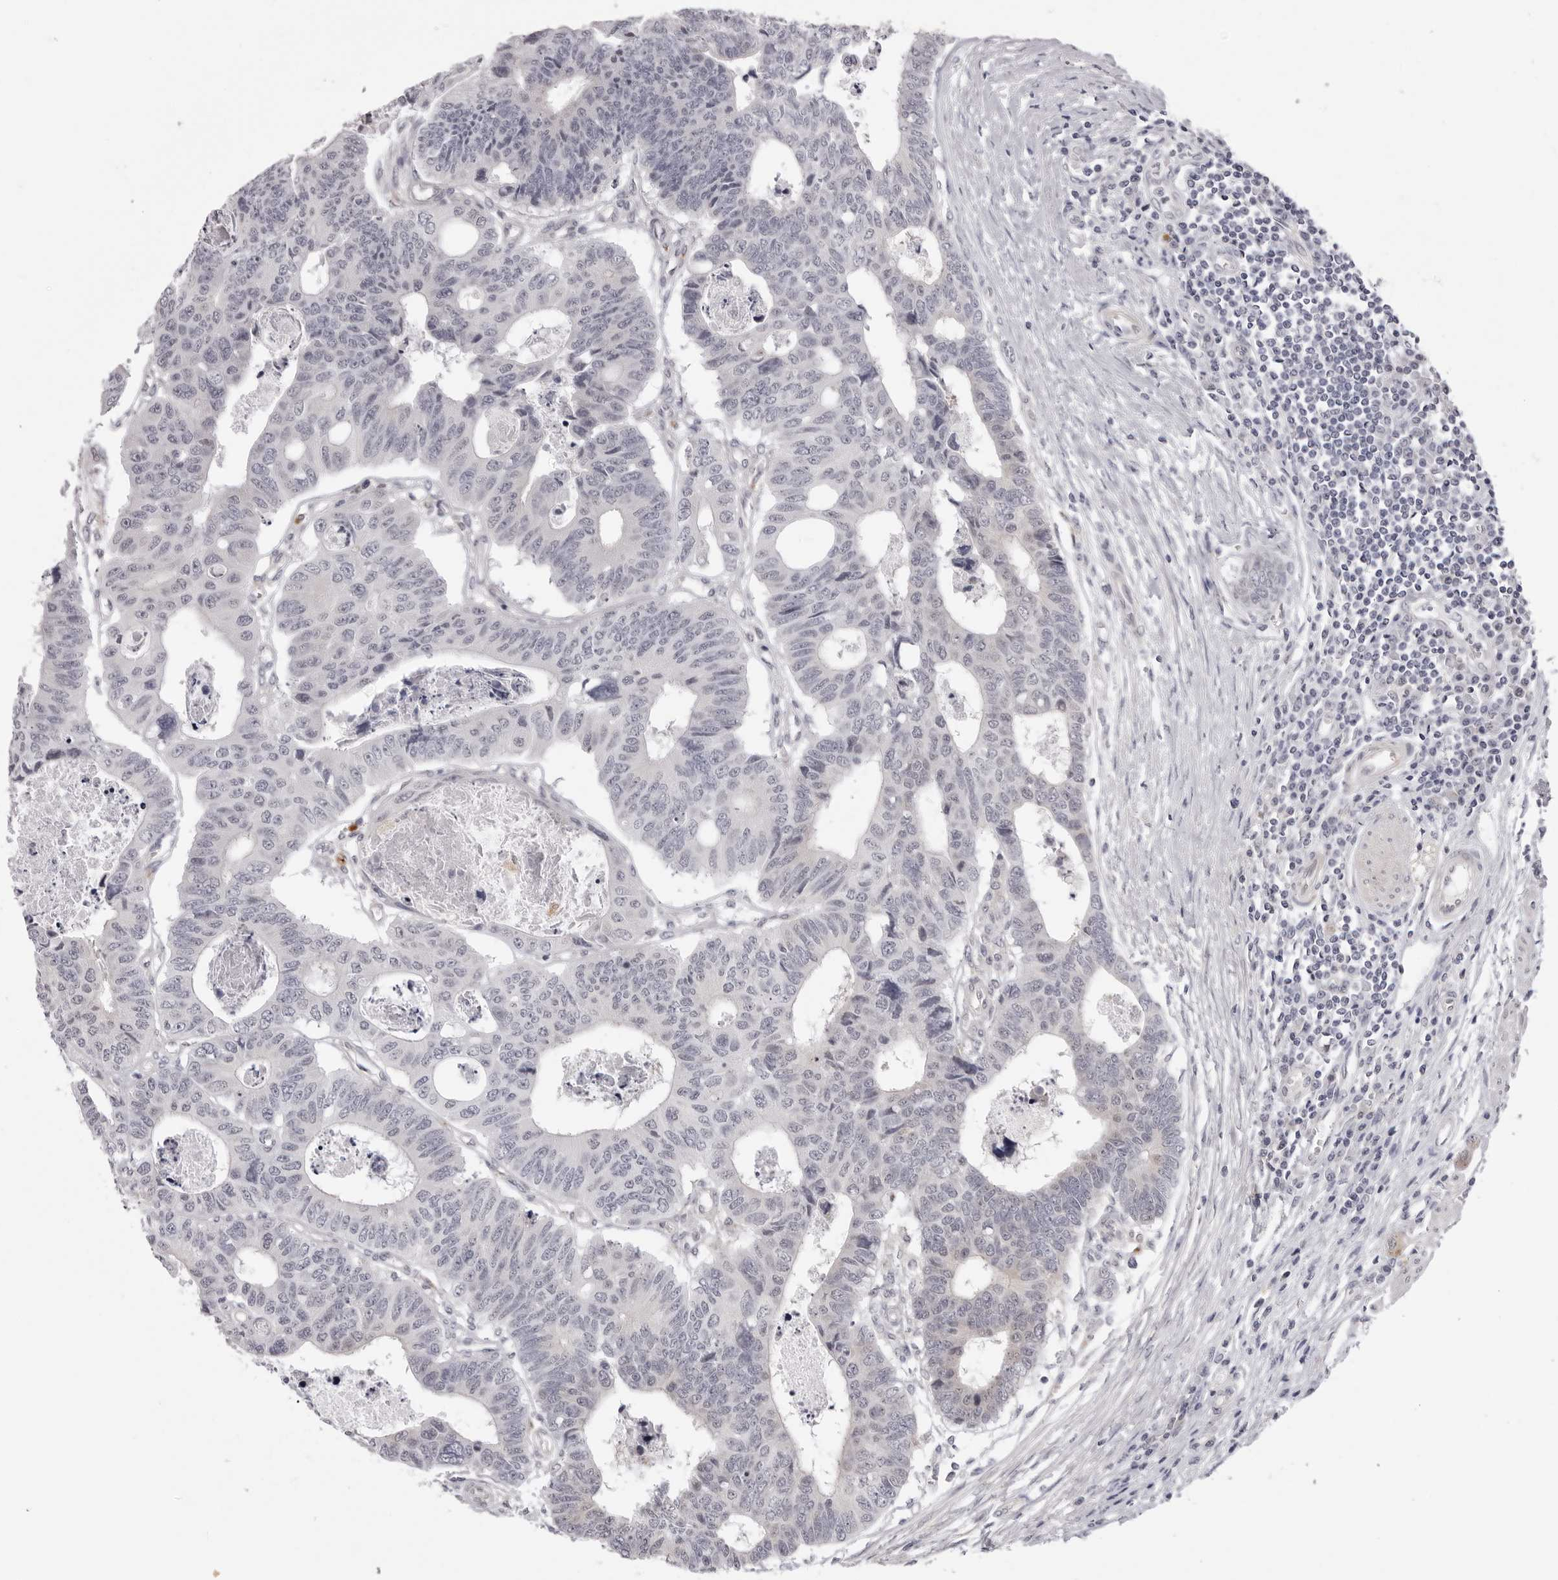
{"staining": {"intensity": "negative", "quantity": "none", "location": "none"}, "tissue": "colorectal cancer", "cell_type": "Tumor cells", "image_type": "cancer", "snomed": [{"axis": "morphology", "description": "Adenocarcinoma, NOS"}, {"axis": "topography", "description": "Rectum"}], "caption": "Immunohistochemistry micrograph of neoplastic tissue: human colorectal cancer (adenocarcinoma) stained with DAB shows no significant protein positivity in tumor cells.", "gene": "SUGCT", "patient": {"sex": "male", "age": 84}}